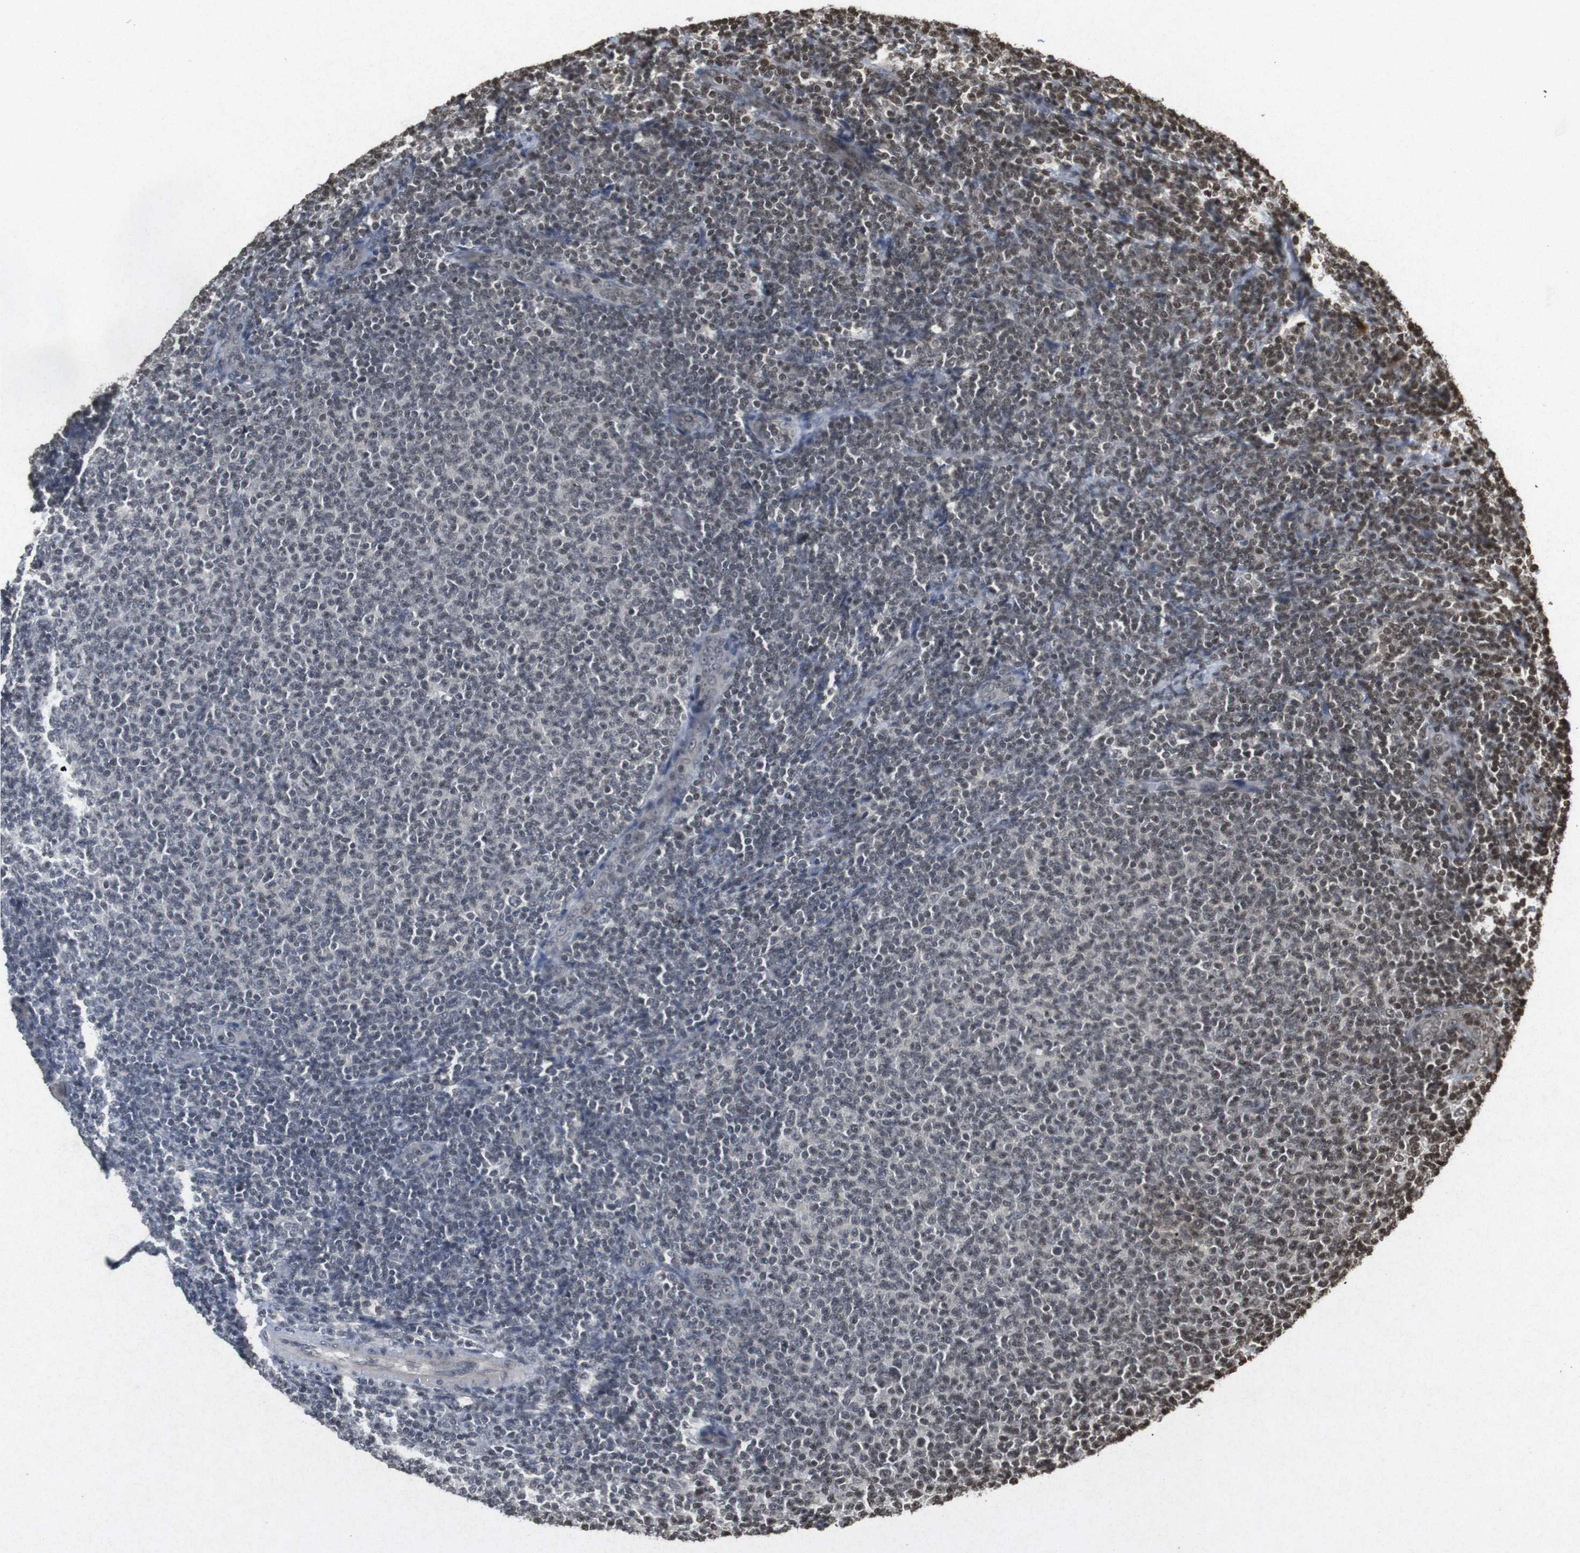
{"staining": {"intensity": "negative", "quantity": "none", "location": "none"}, "tissue": "lymphoma", "cell_type": "Tumor cells", "image_type": "cancer", "snomed": [{"axis": "morphology", "description": "Malignant lymphoma, non-Hodgkin's type, Low grade"}, {"axis": "topography", "description": "Lymph node"}], "caption": "The immunohistochemistry (IHC) micrograph has no significant positivity in tumor cells of lymphoma tissue.", "gene": "FOXA3", "patient": {"sex": "male", "age": 66}}